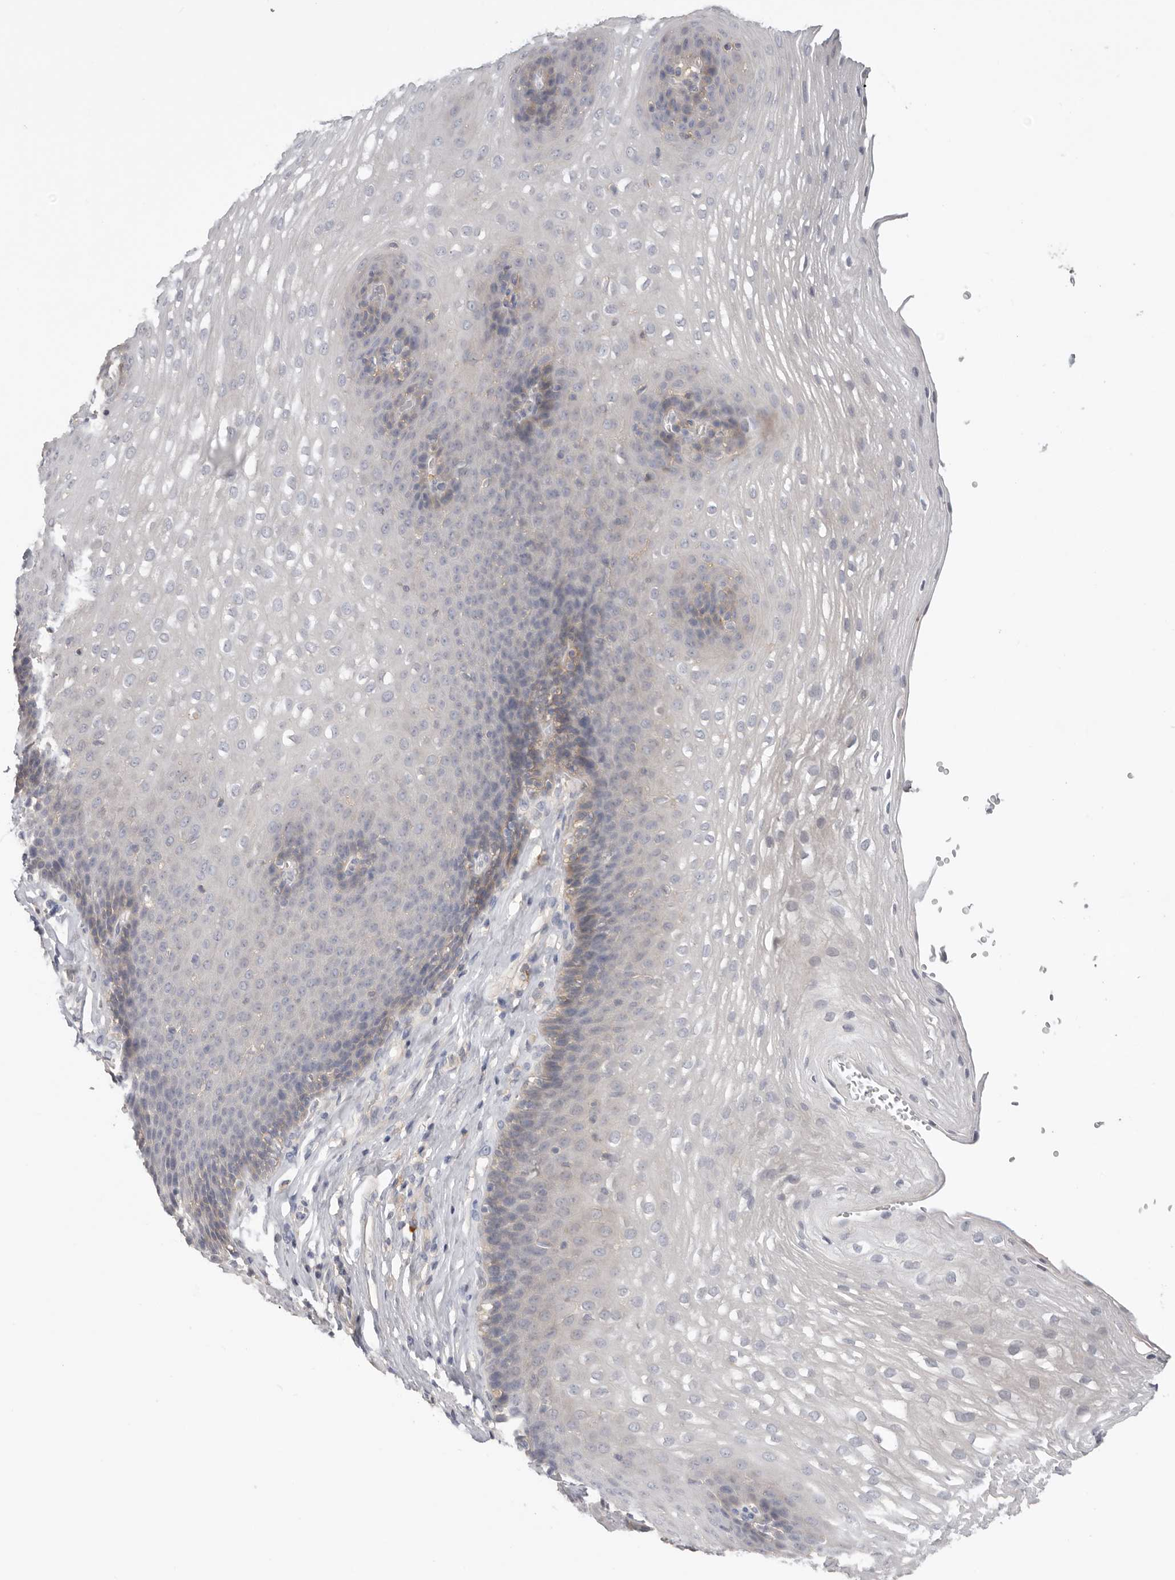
{"staining": {"intensity": "negative", "quantity": "none", "location": "none"}, "tissue": "esophagus", "cell_type": "Squamous epithelial cells", "image_type": "normal", "snomed": [{"axis": "morphology", "description": "Normal tissue, NOS"}, {"axis": "topography", "description": "Esophagus"}], "caption": "This is a micrograph of IHC staining of unremarkable esophagus, which shows no staining in squamous epithelial cells. The staining is performed using DAB (3,3'-diaminobenzidine) brown chromogen with nuclei counter-stained in using hematoxylin.", "gene": "WDTC1", "patient": {"sex": "female", "age": 66}}